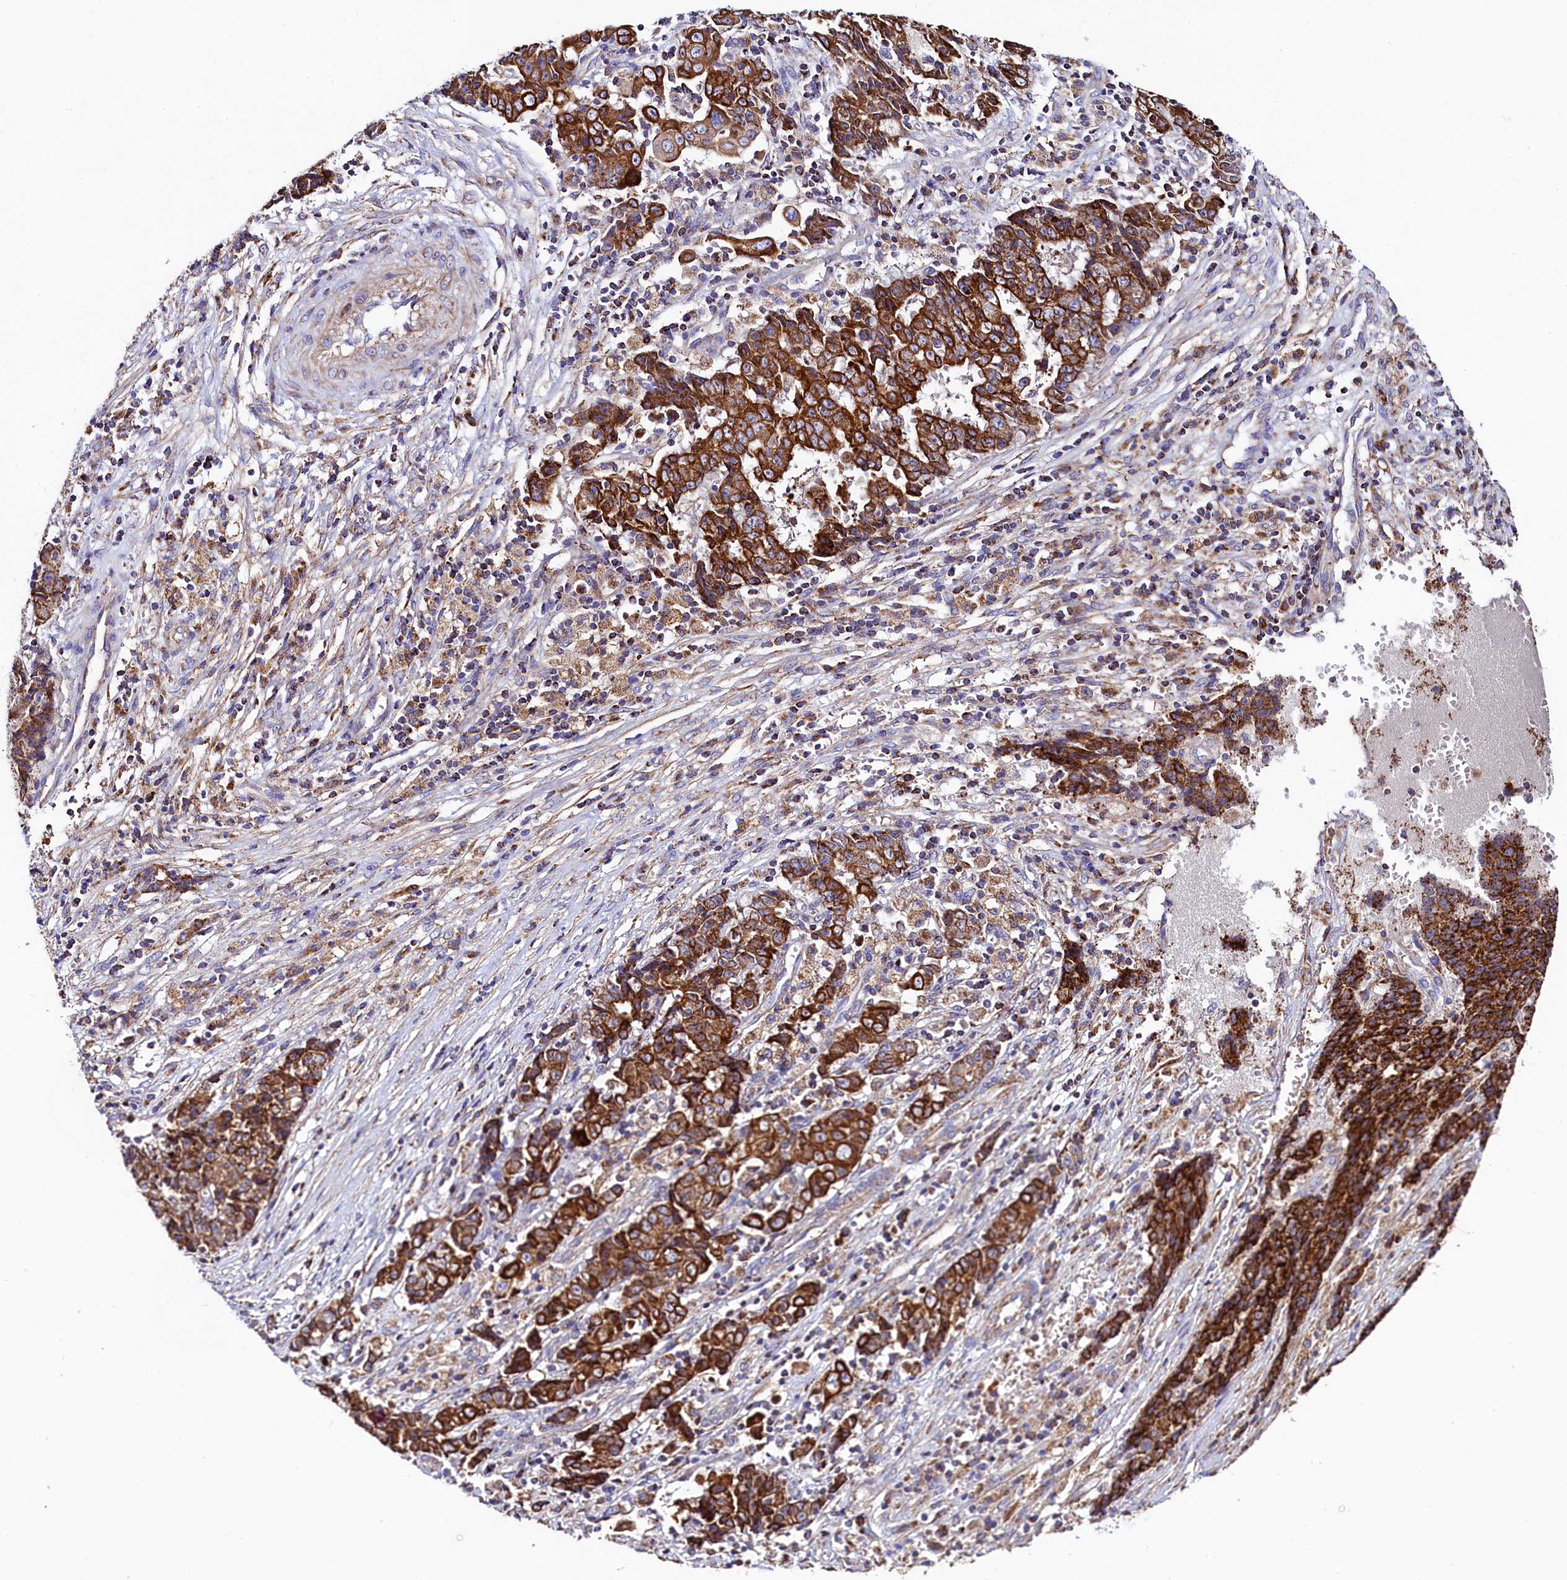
{"staining": {"intensity": "strong", "quantity": ">75%", "location": "cytoplasmic/membranous"}, "tissue": "ovarian cancer", "cell_type": "Tumor cells", "image_type": "cancer", "snomed": [{"axis": "morphology", "description": "Carcinoma, endometroid"}, {"axis": "topography", "description": "Ovary"}], "caption": "Immunohistochemical staining of ovarian endometroid carcinoma demonstrates high levels of strong cytoplasmic/membranous protein positivity in about >75% of tumor cells. Nuclei are stained in blue.", "gene": "CLYBL", "patient": {"sex": "female", "age": 42}}